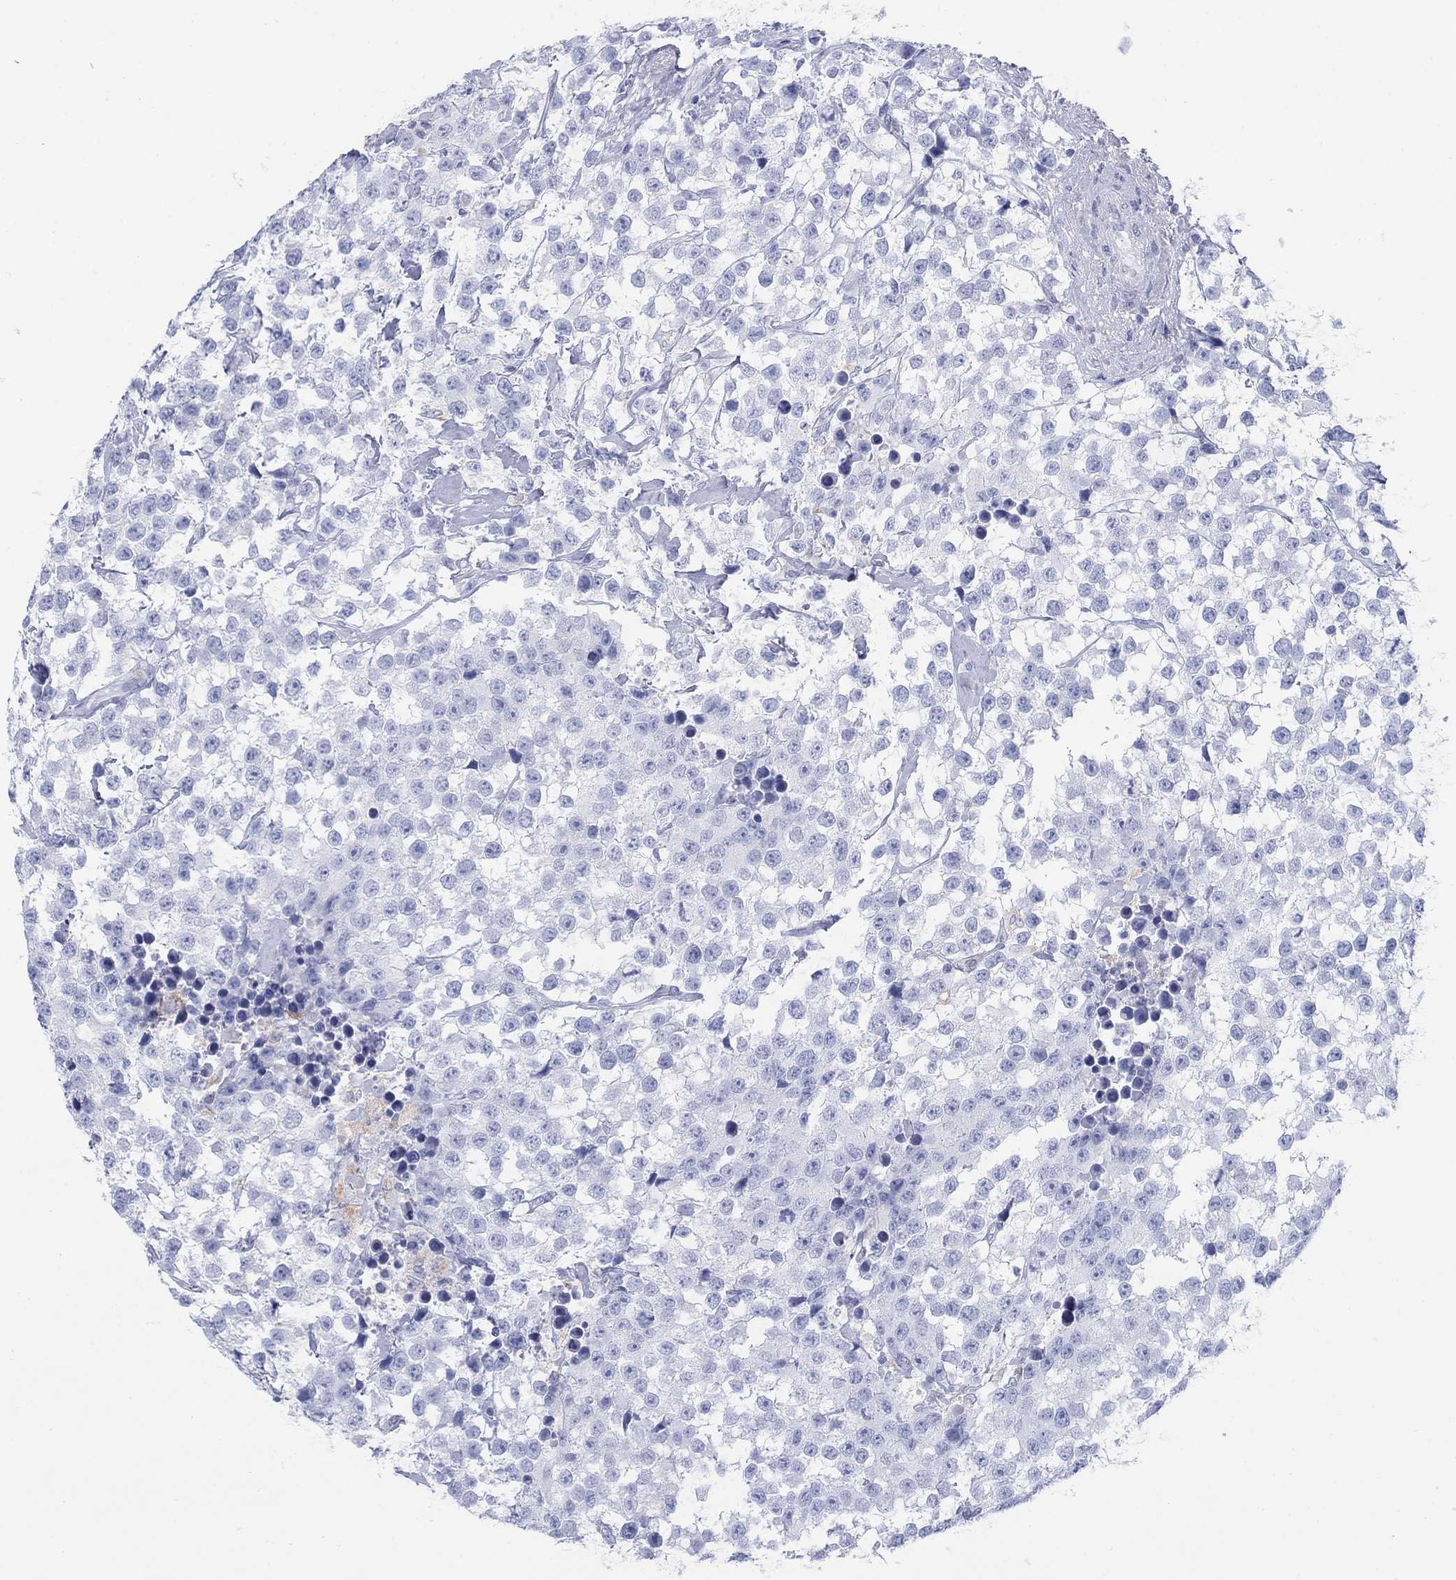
{"staining": {"intensity": "negative", "quantity": "none", "location": "none"}, "tissue": "testis cancer", "cell_type": "Tumor cells", "image_type": "cancer", "snomed": [{"axis": "morphology", "description": "Seminoma, NOS"}, {"axis": "topography", "description": "Testis"}], "caption": "Immunohistochemistry of testis cancer demonstrates no positivity in tumor cells. (Immunohistochemistry, brightfield microscopy, high magnification).", "gene": "SCCPDH", "patient": {"sex": "male", "age": 59}}